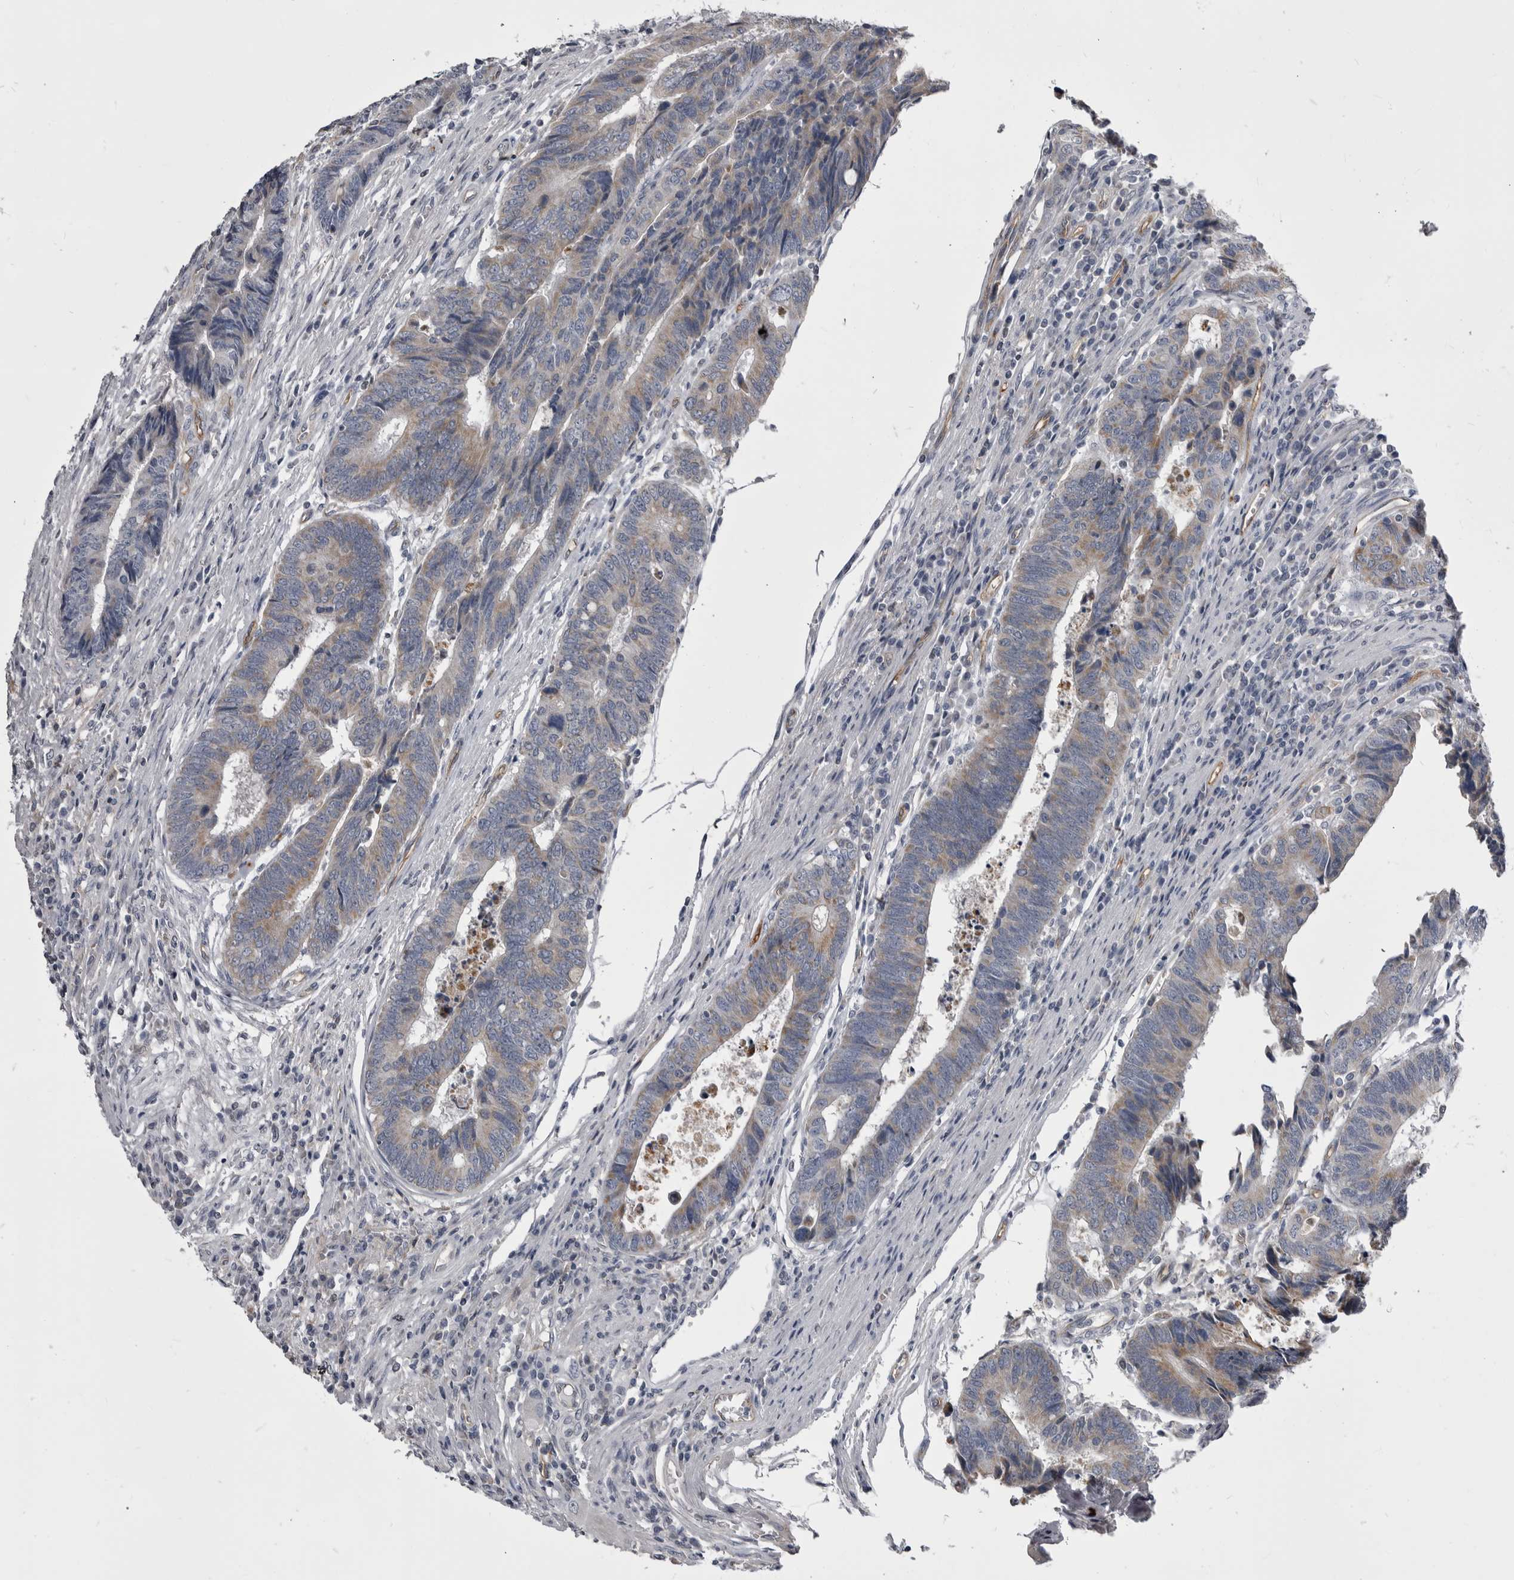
{"staining": {"intensity": "moderate", "quantity": ">75%", "location": "cytoplasmic/membranous"}, "tissue": "colorectal cancer", "cell_type": "Tumor cells", "image_type": "cancer", "snomed": [{"axis": "morphology", "description": "Adenocarcinoma, NOS"}, {"axis": "topography", "description": "Rectum"}], "caption": "Immunohistochemical staining of colorectal adenocarcinoma demonstrates moderate cytoplasmic/membranous protein staining in about >75% of tumor cells.", "gene": "OPLAH", "patient": {"sex": "male", "age": 84}}